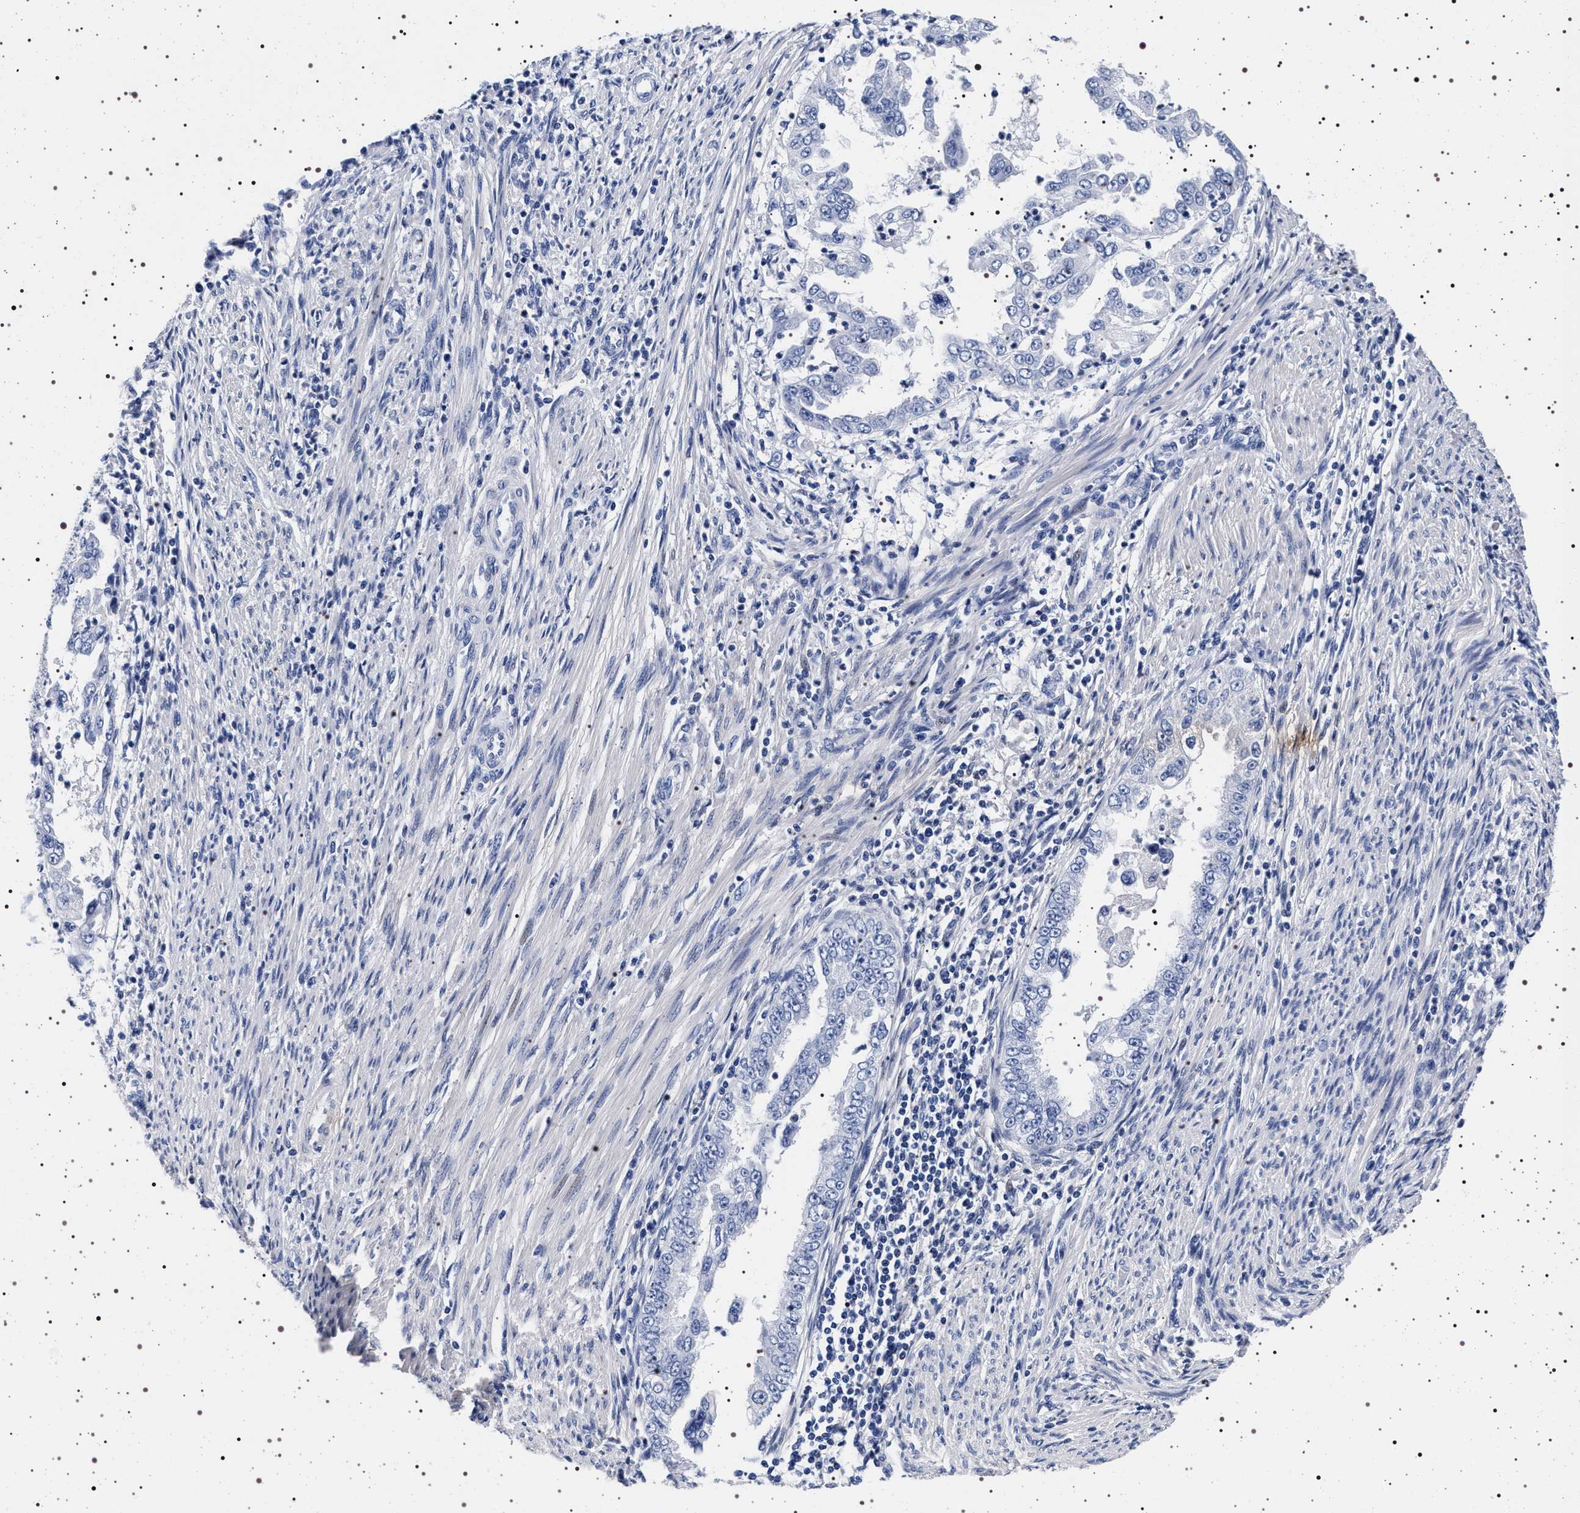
{"staining": {"intensity": "negative", "quantity": "none", "location": "none"}, "tissue": "endometrial cancer", "cell_type": "Tumor cells", "image_type": "cancer", "snomed": [{"axis": "morphology", "description": "Adenocarcinoma, NOS"}, {"axis": "topography", "description": "Endometrium"}], "caption": "There is no significant positivity in tumor cells of endometrial adenocarcinoma.", "gene": "MAPK10", "patient": {"sex": "female", "age": 85}}